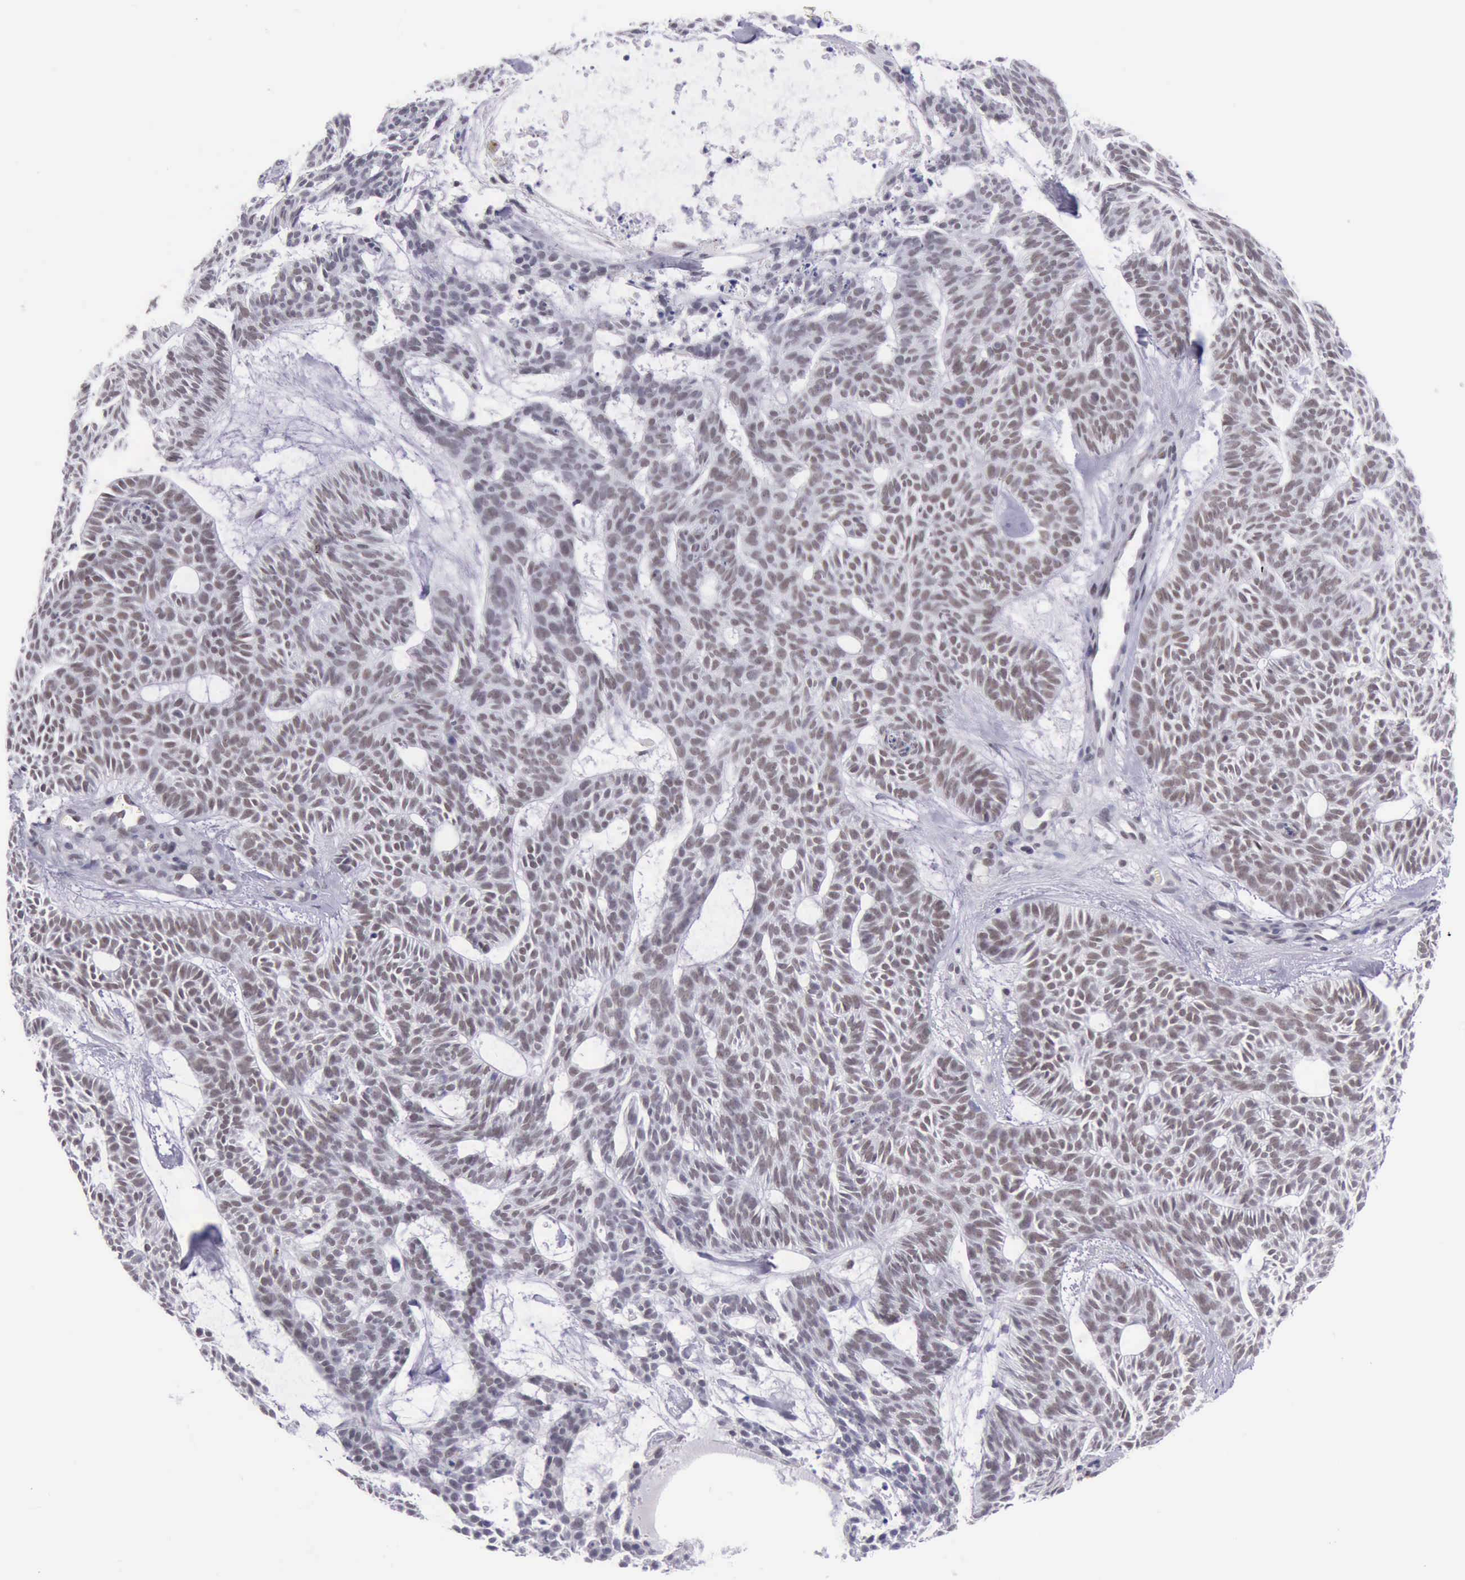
{"staining": {"intensity": "weak", "quantity": "25%-75%", "location": "nuclear"}, "tissue": "skin cancer", "cell_type": "Tumor cells", "image_type": "cancer", "snomed": [{"axis": "morphology", "description": "Basal cell carcinoma"}, {"axis": "topography", "description": "Skin"}], "caption": "Immunohistochemistry histopathology image of human skin cancer (basal cell carcinoma) stained for a protein (brown), which shows low levels of weak nuclear positivity in about 25%-75% of tumor cells.", "gene": "EP300", "patient": {"sex": "male", "age": 75}}